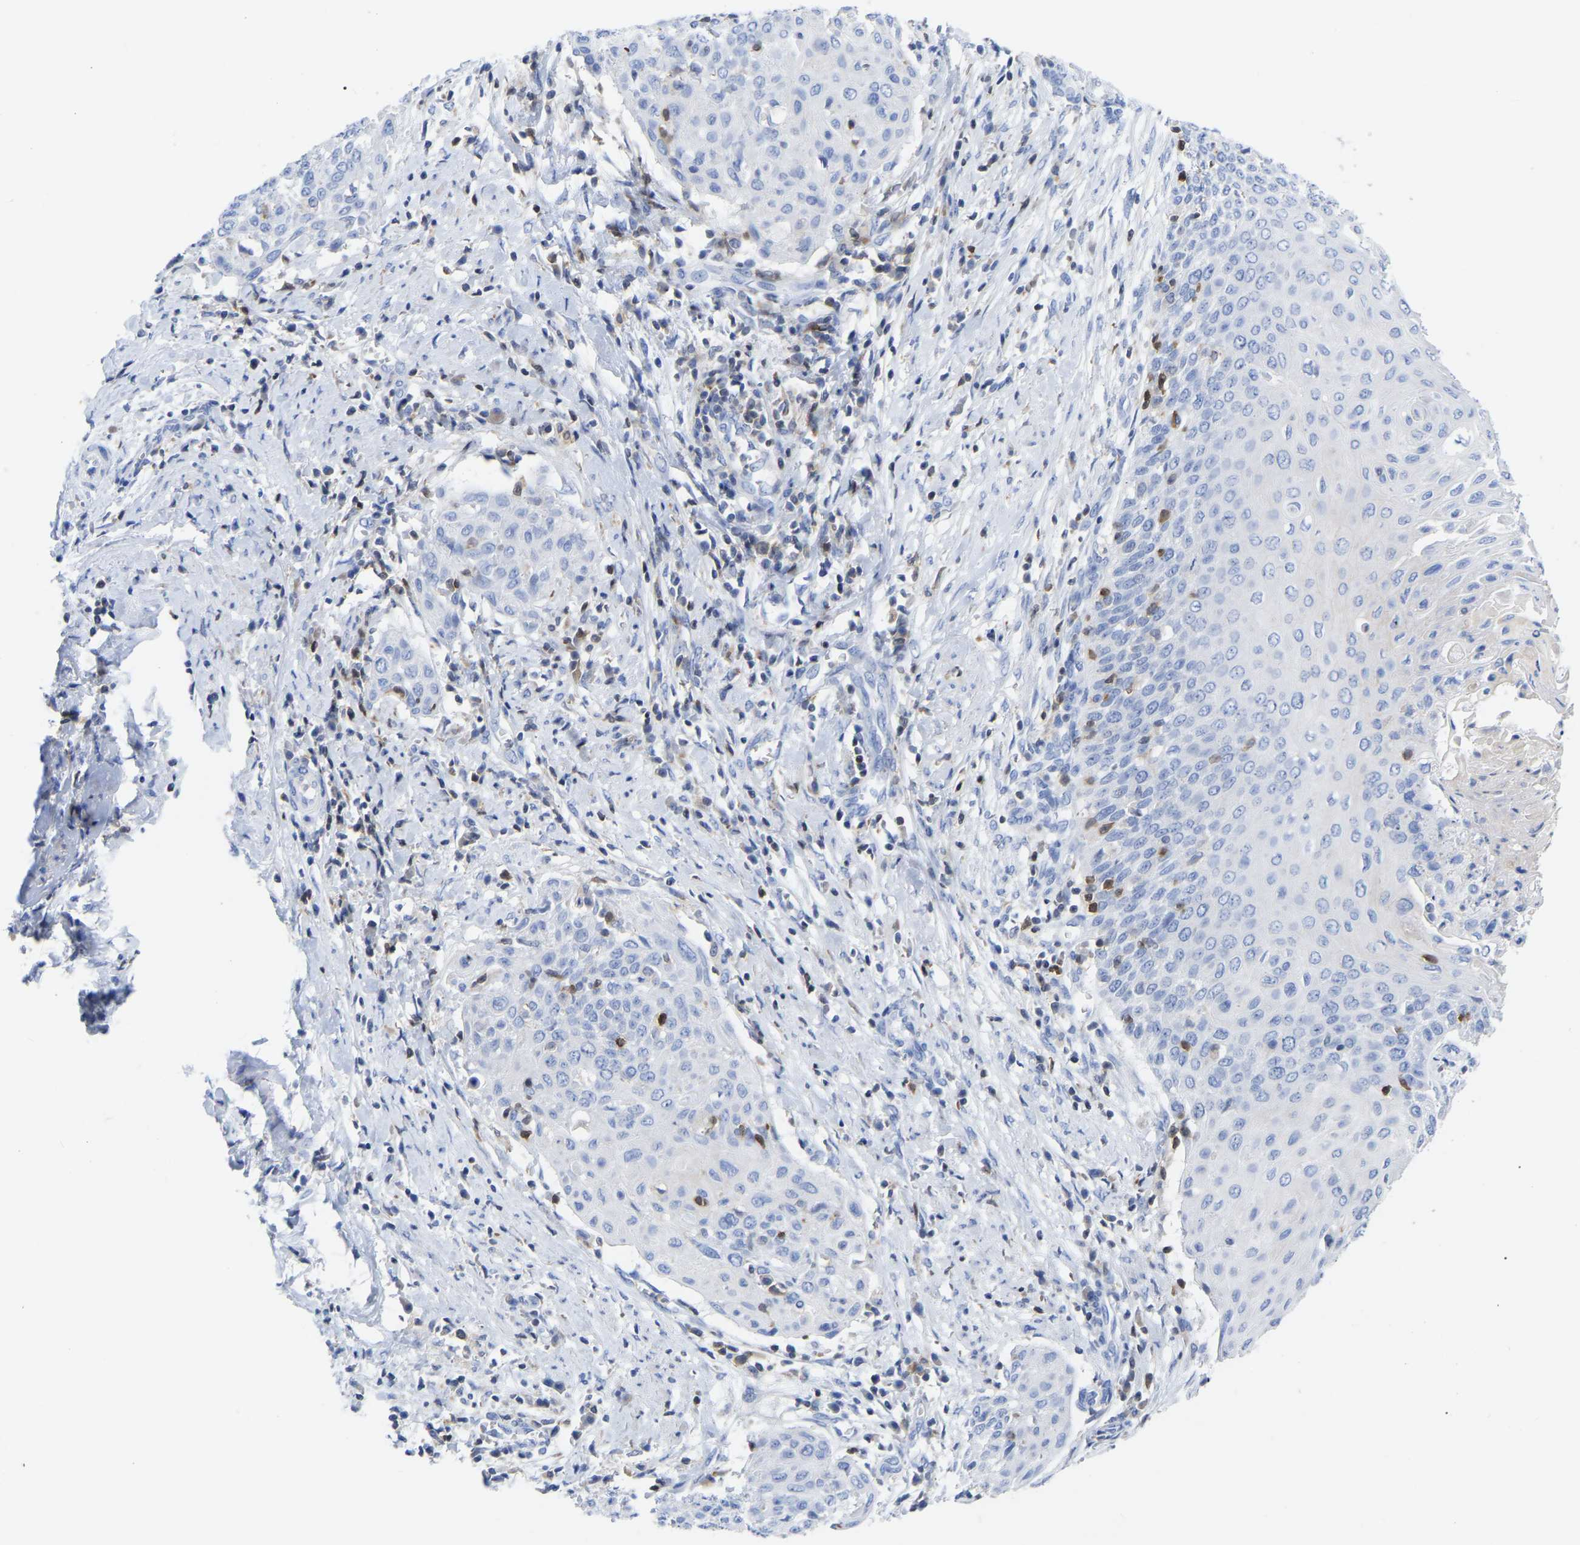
{"staining": {"intensity": "negative", "quantity": "none", "location": "none"}, "tissue": "cervical cancer", "cell_type": "Tumor cells", "image_type": "cancer", "snomed": [{"axis": "morphology", "description": "Squamous cell carcinoma, NOS"}, {"axis": "topography", "description": "Cervix"}], "caption": "Tumor cells are negative for protein expression in human cervical cancer (squamous cell carcinoma).", "gene": "PTPN7", "patient": {"sex": "female", "age": 39}}